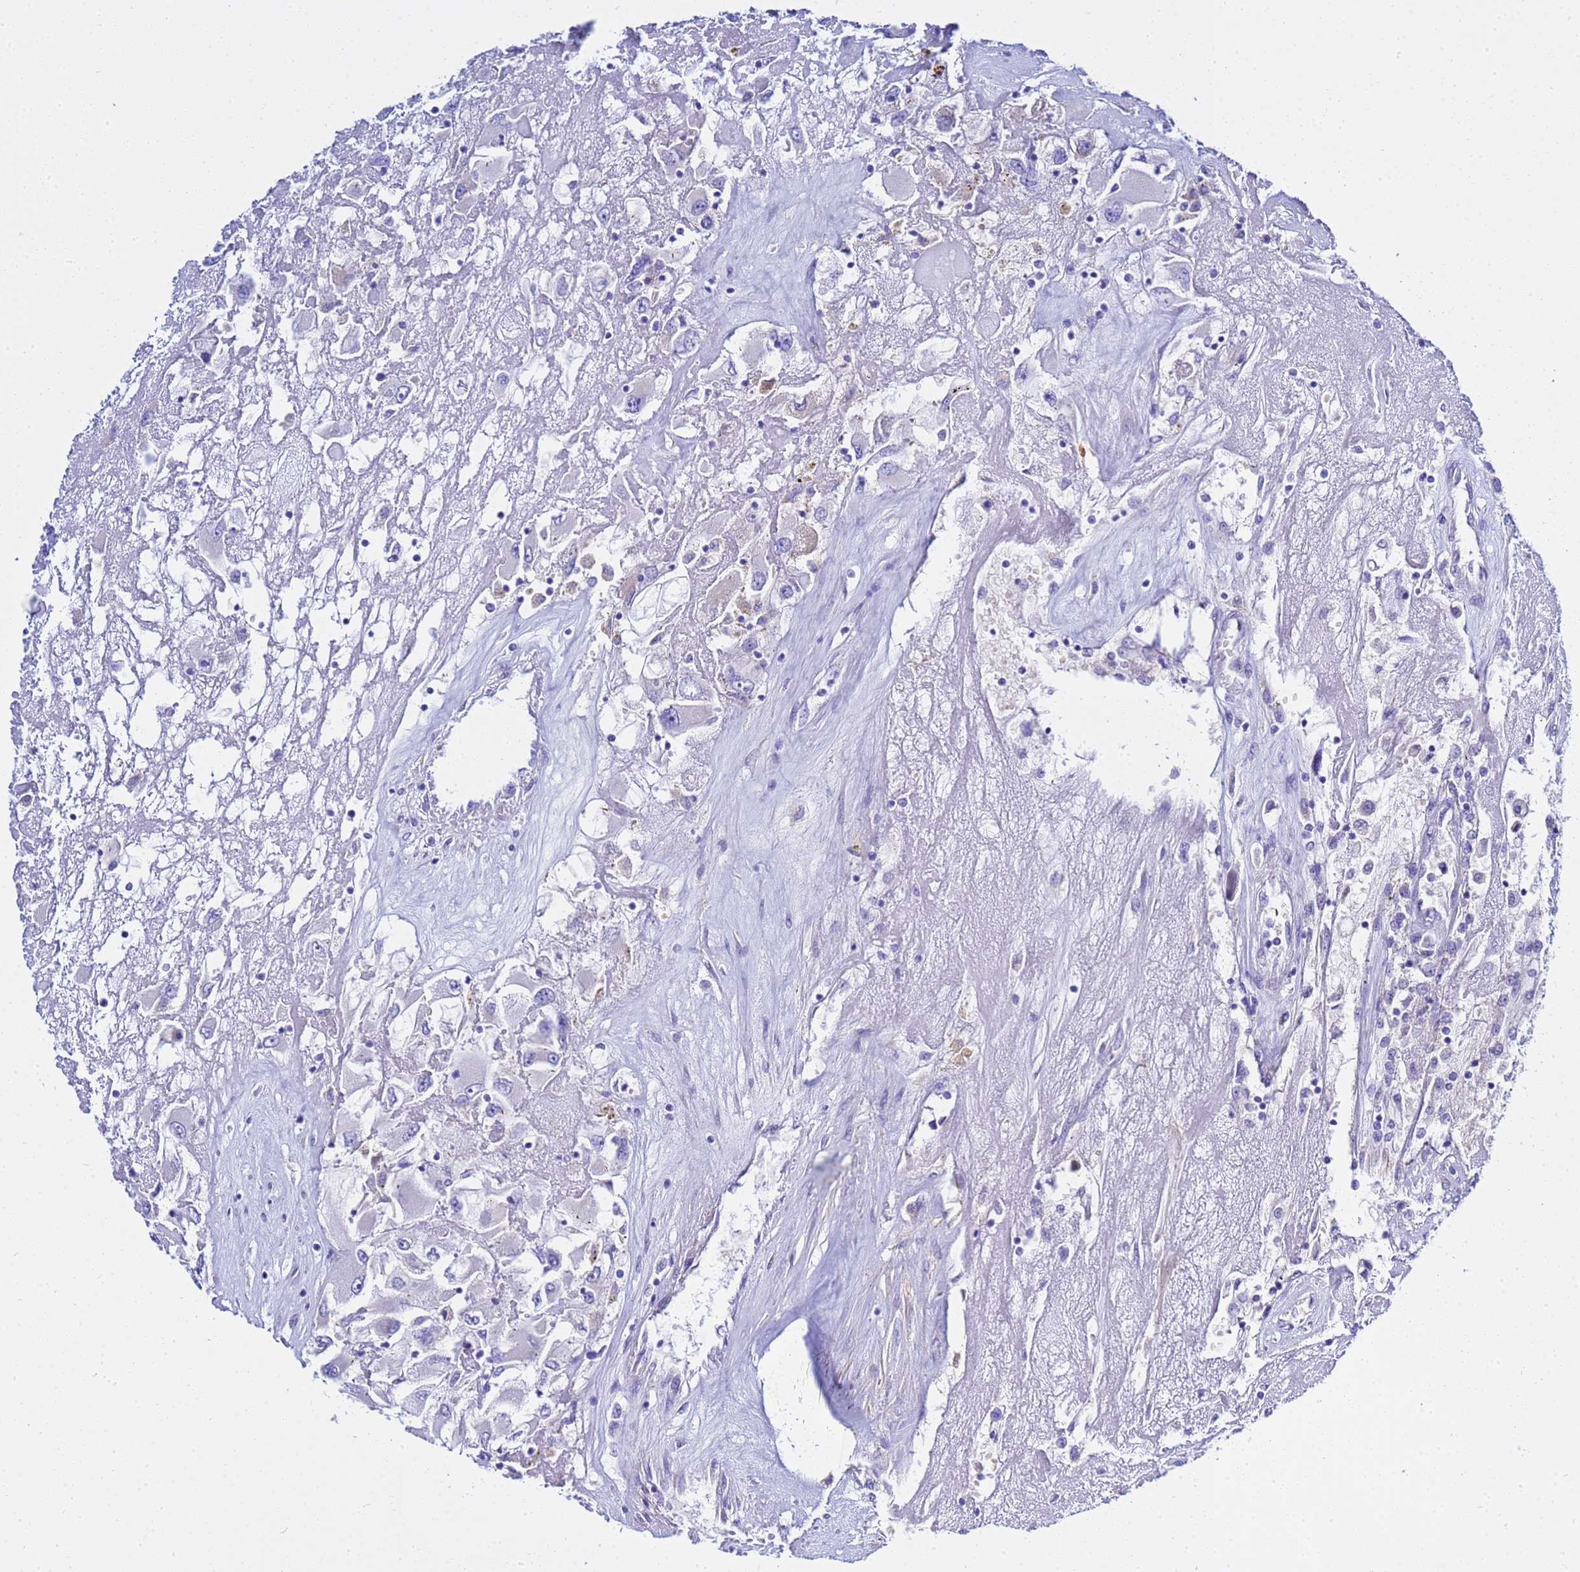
{"staining": {"intensity": "negative", "quantity": "none", "location": "none"}, "tissue": "renal cancer", "cell_type": "Tumor cells", "image_type": "cancer", "snomed": [{"axis": "morphology", "description": "Adenocarcinoma, NOS"}, {"axis": "topography", "description": "Kidney"}], "caption": "IHC of renal cancer exhibits no positivity in tumor cells.", "gene": "USP18", "patient": {"sex": "female", "age": 52}}